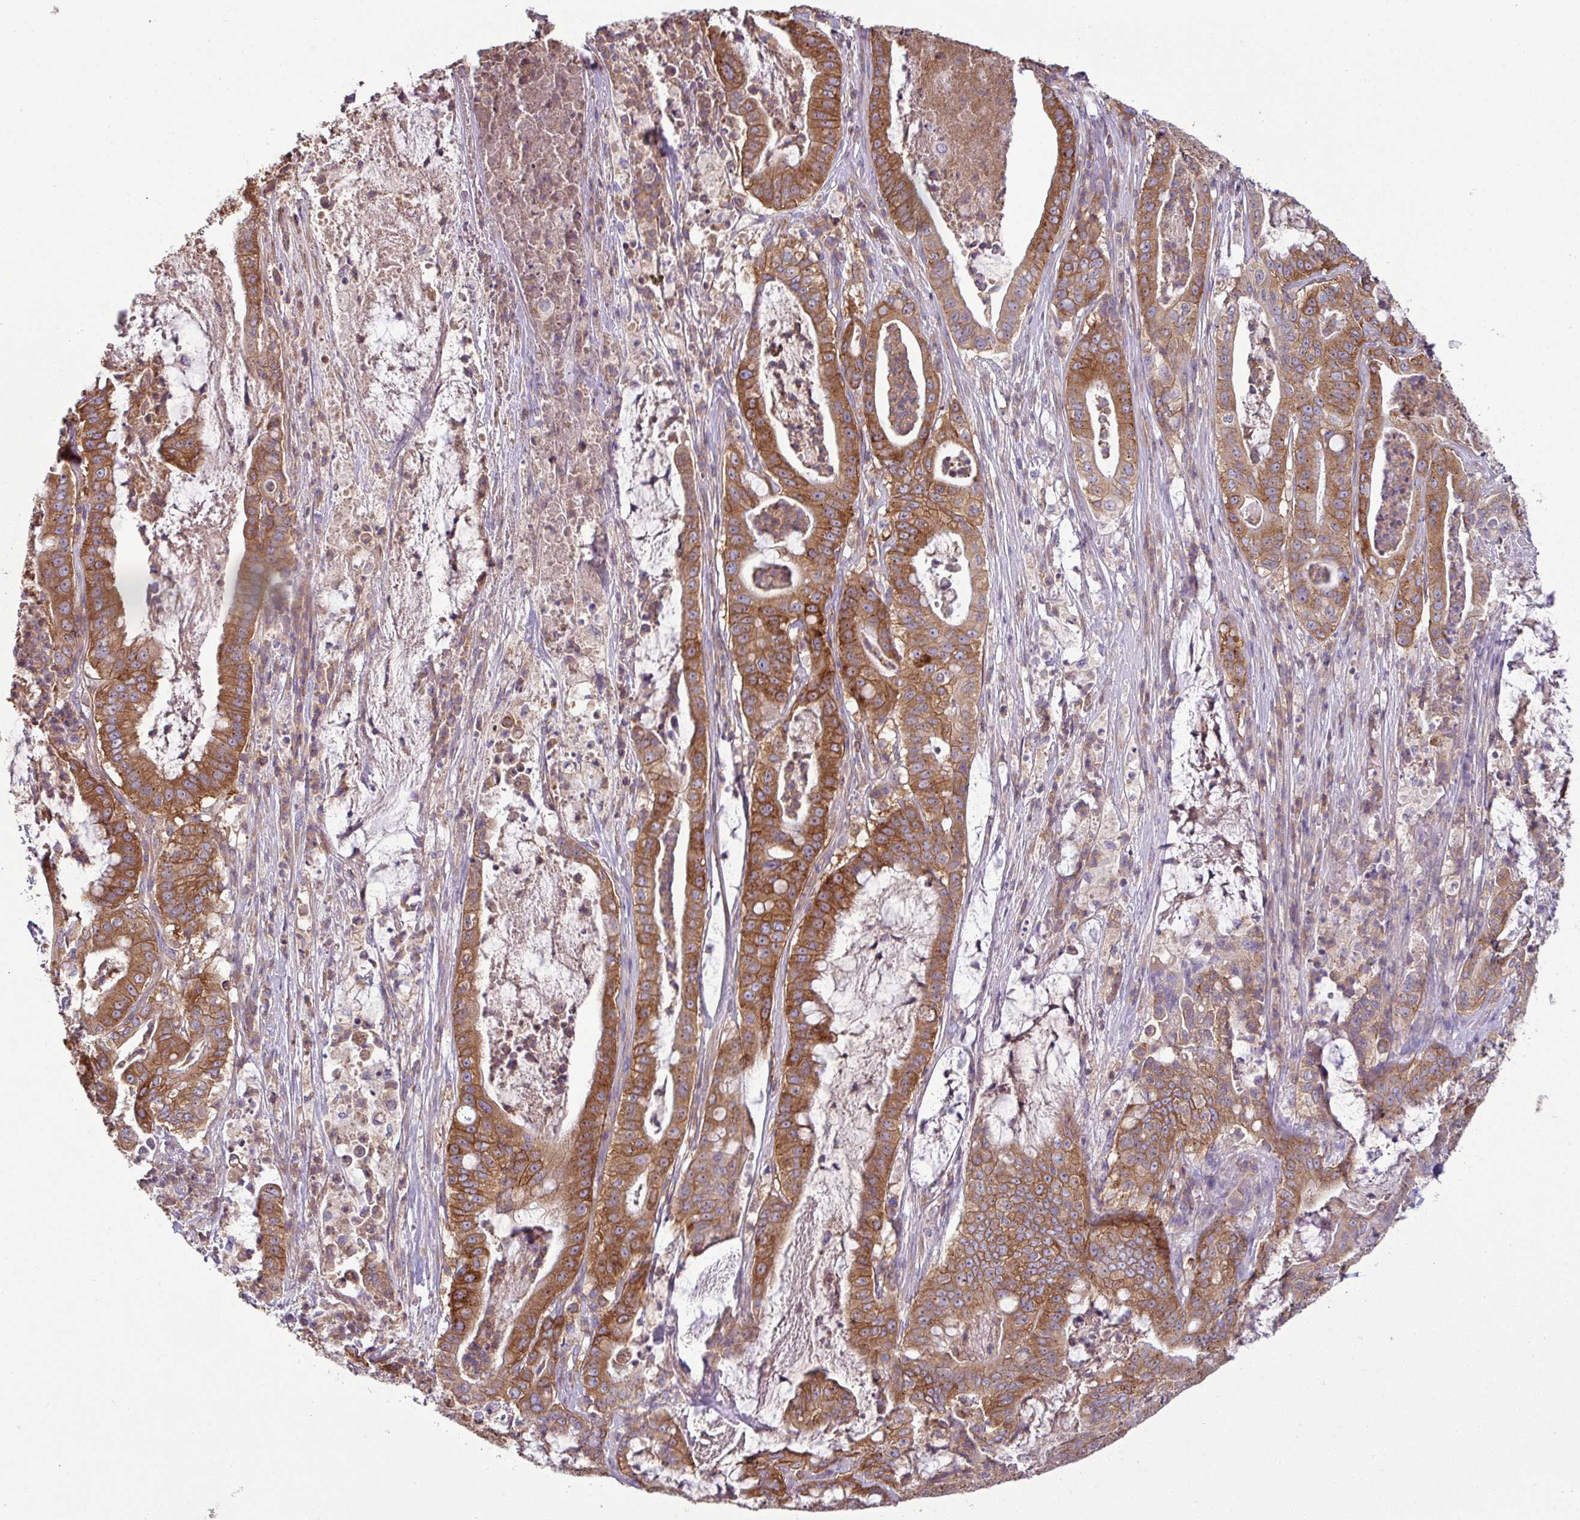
{"staining": {"intensity": "moderate", "quantity": ">75%", "location": "cytoplasmic/membranous"}, "tissue": "pancreatic cancer", "cell_type": "Tumor cells", "image_type": "cancer", "snomed": [{"axis": "morphology", "description": "Adenocarcinoma, NOS"}, {"axis": "topography", "description": "Pancreas"}], "caption": "A histopathology image of pancreatic cancer stained for a protein shows moderate cytoplasmic/membranous brown staining in tumor cells.", "gene": "LRRC74B", "patient": {"sex": "male", "age": 71}}